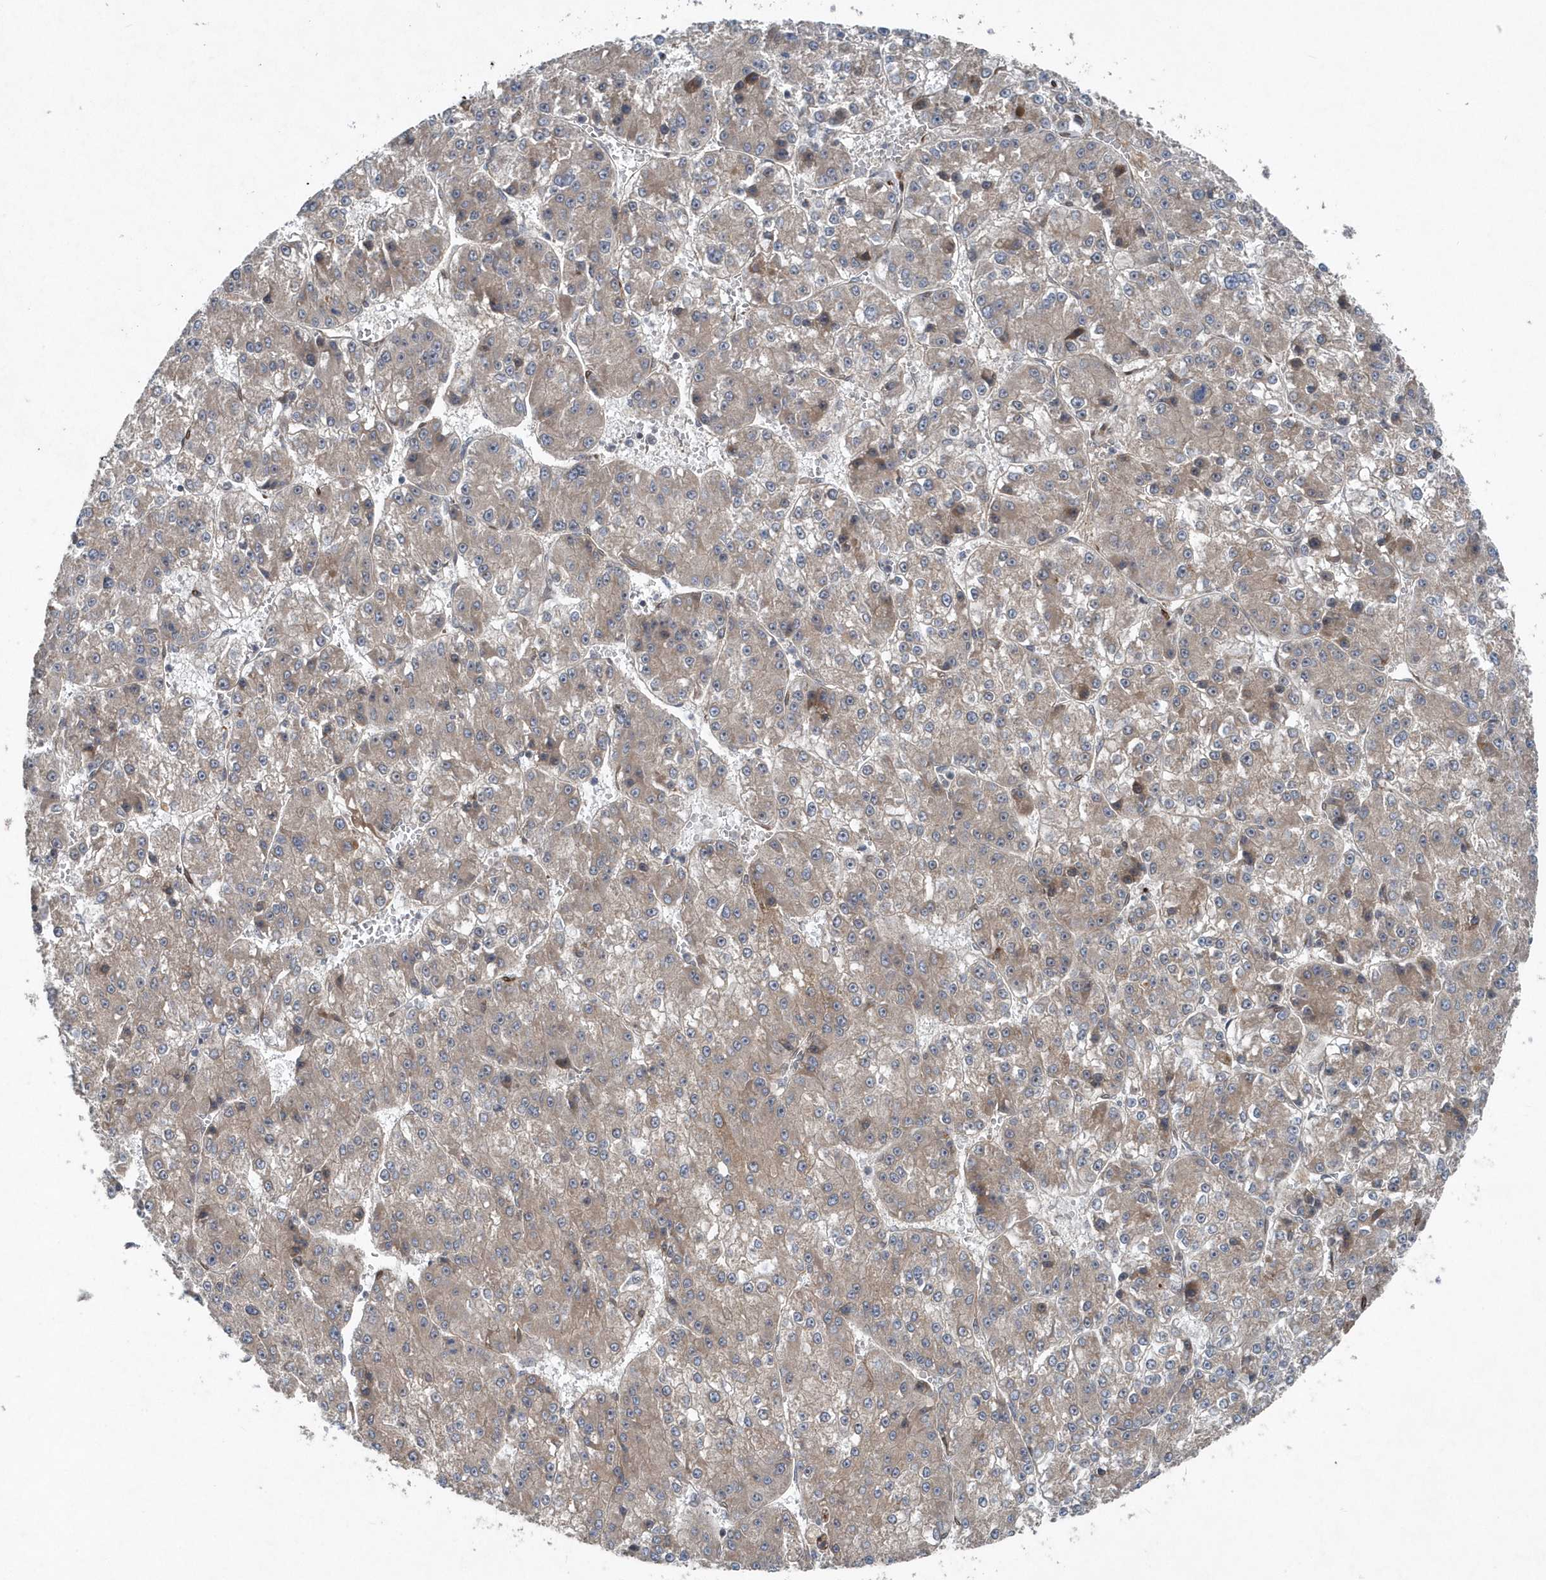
{"staining": {"intensity": "weak", "quantity": "<25%", "location": "cytoplasmic/membranous"}, "tissue": "liver cancer", "cell_type": "Tumor cells", "image_type": "cancer", "snomed": [{"axis": "morphology", "description": "Carcinoma, Hepatocellular, NOS"}, {"axis": "topography", "description": "Liver"}], "caption": "Liver cancer (hepatocellular carcinoma) was stained to show a protein in brown. There is no significant expression in tumor cells.", "gene": "MCC", "patient": {"sex": "female", "age": 73}}